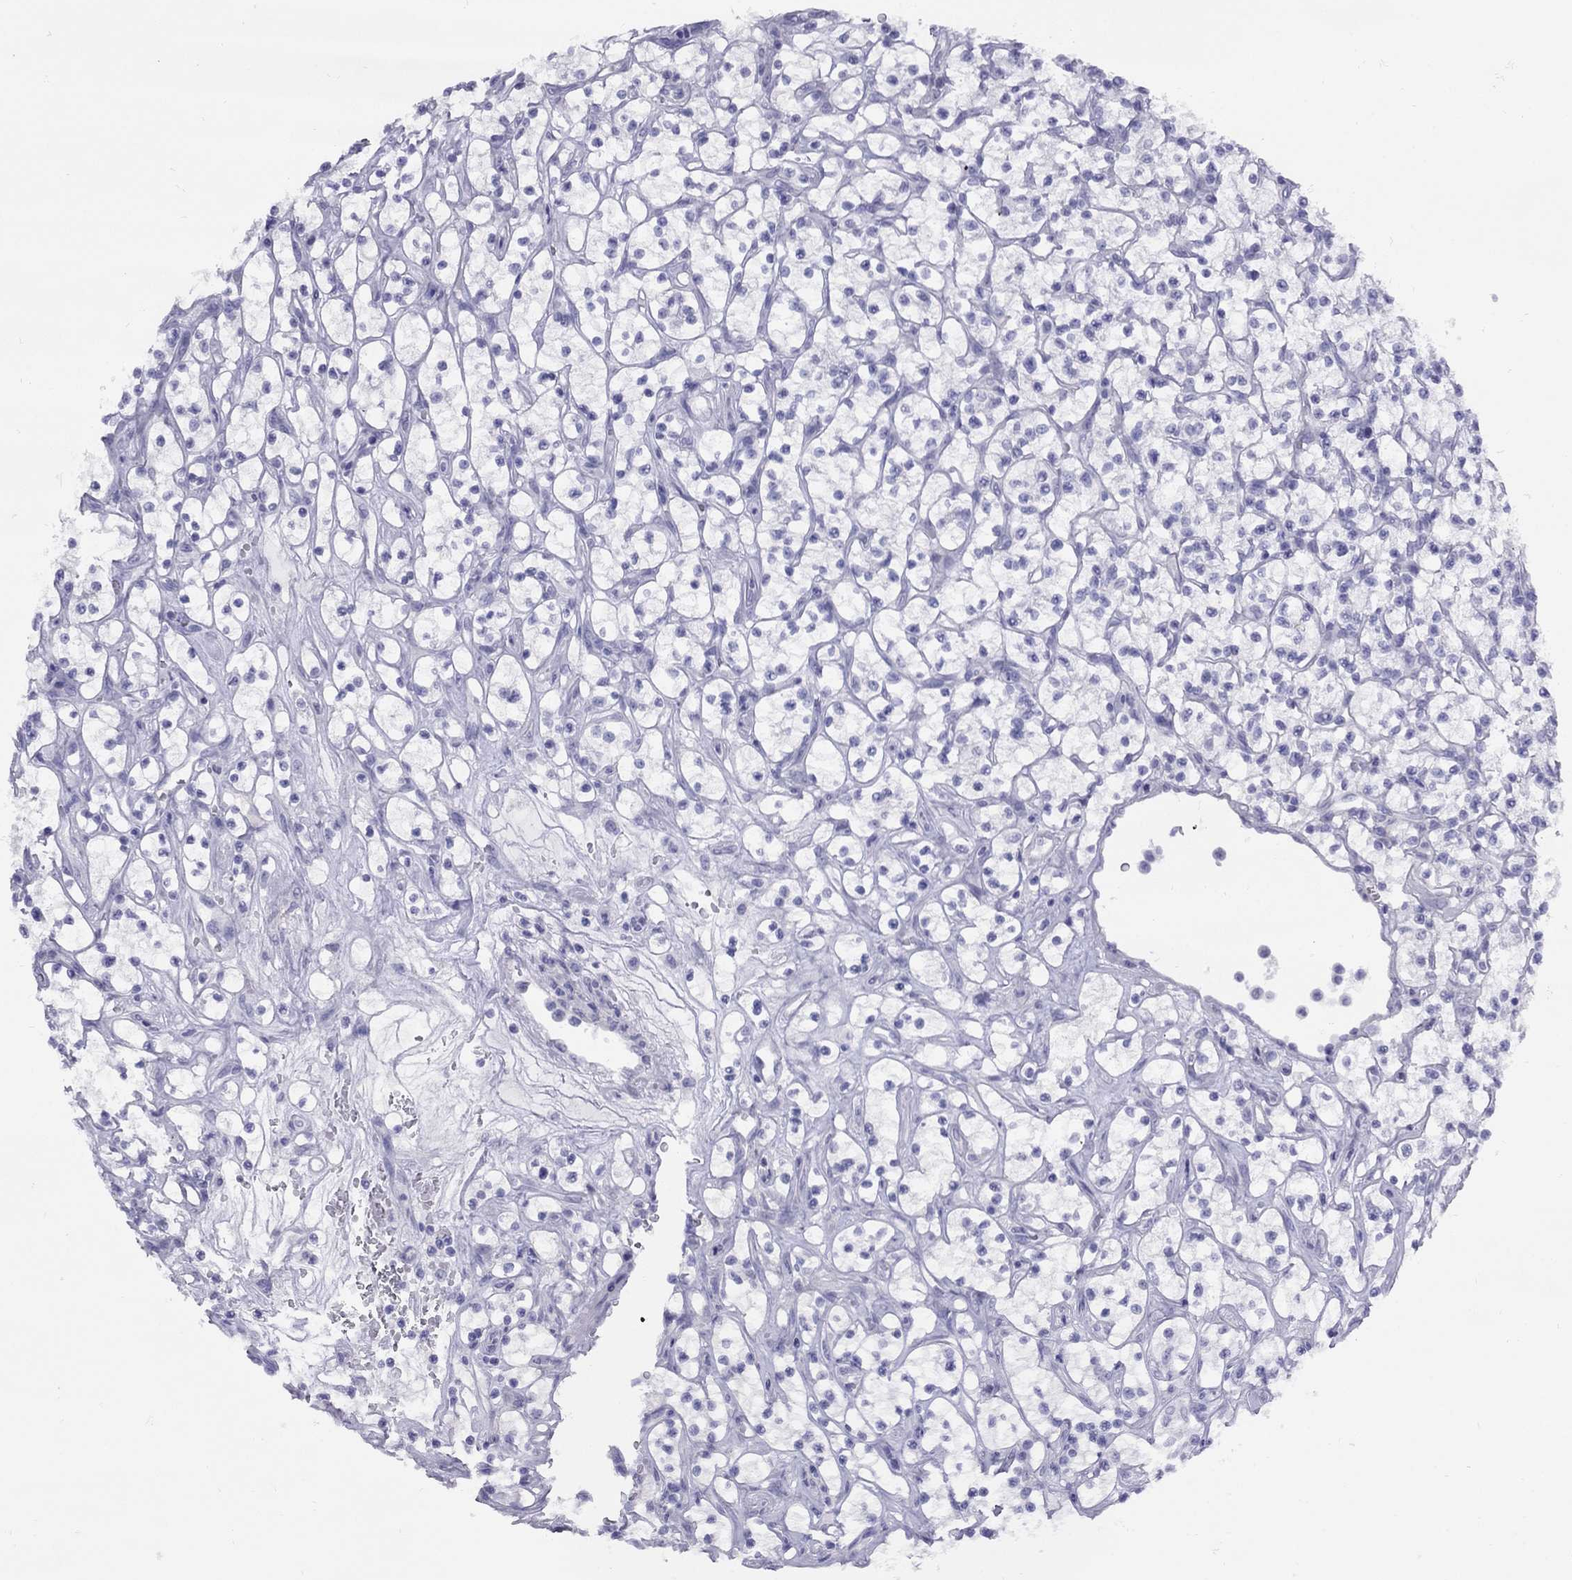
{"staining": {"intensity": "negative", "quantity": "none", "location": "none"}, "tissue": "renal cancer", "cell_type": "Tumor cells", "image_type": "cancer", "snomed": [{"axis": "morphology", "description": "Adenocarcinoma, NOS"}, {"axis": "topography", "description": "Kidney"}], "caption": "A high-resolution image shows IHC staining of renal cancer, which reveals no significant staining in tumor cells.", "gene": "GRIA2", "patient": {"sex": "female", "age": 64}}